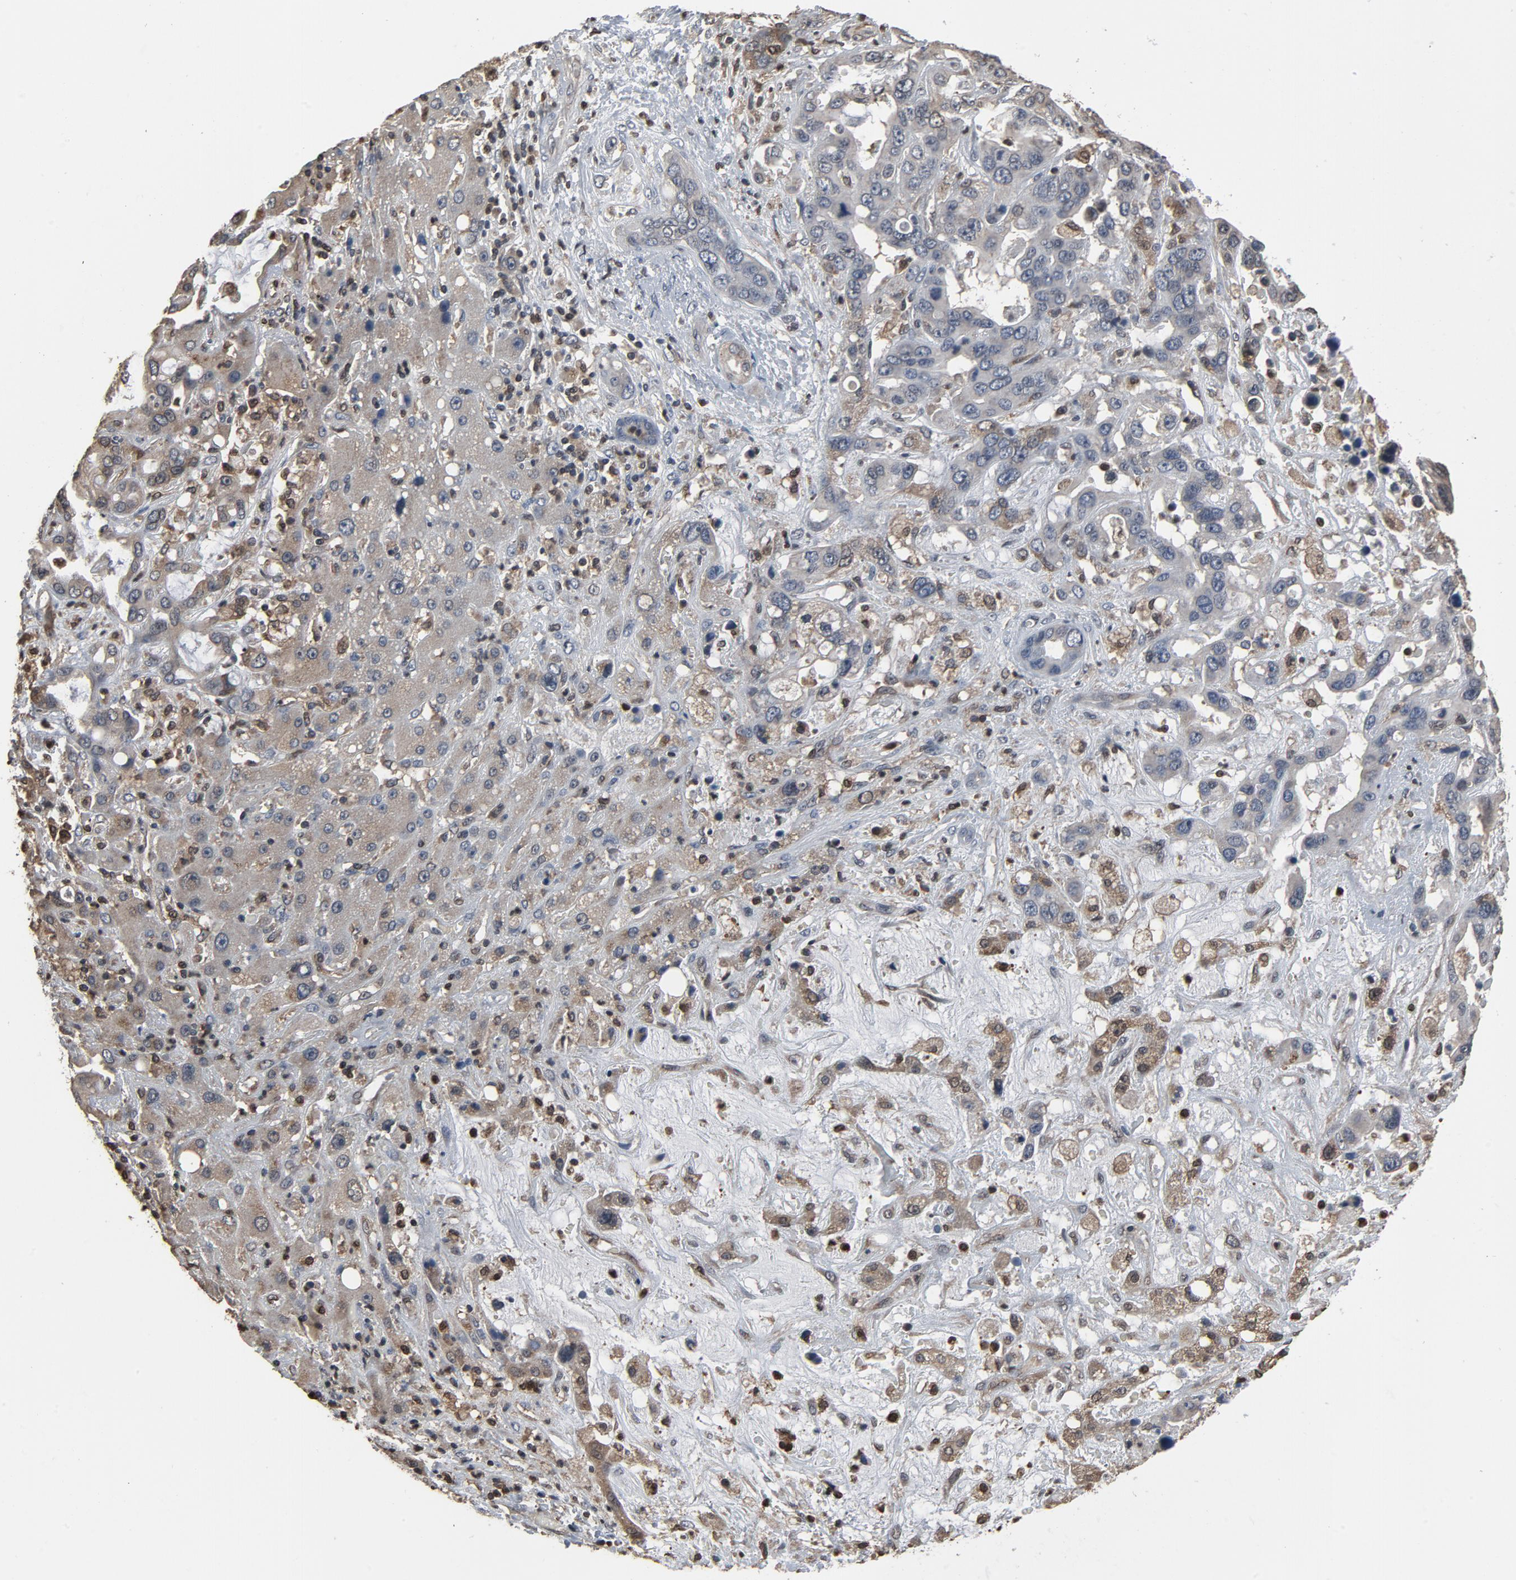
{"staining": {"intensity": "weak", "quantity": "<25%", "location": "cytoplasmic/membranous"}, "tissue": "liver cancer", "cell_type": "Tumor cells", "image_type": "cancer", "snomed": [{"axis": "morphology", "description": "Cholangiocarcinoma"}, {"axis": "topography", "description": "Liver"}], "caption": "An IHC histopathology image of liver cholangiocarcinoma is shown. There is no staining in tumor cells of liver cholangiocarcinoma.", "gene": "UBE2D1", "patient": {"sex": "female", "age": 65}}